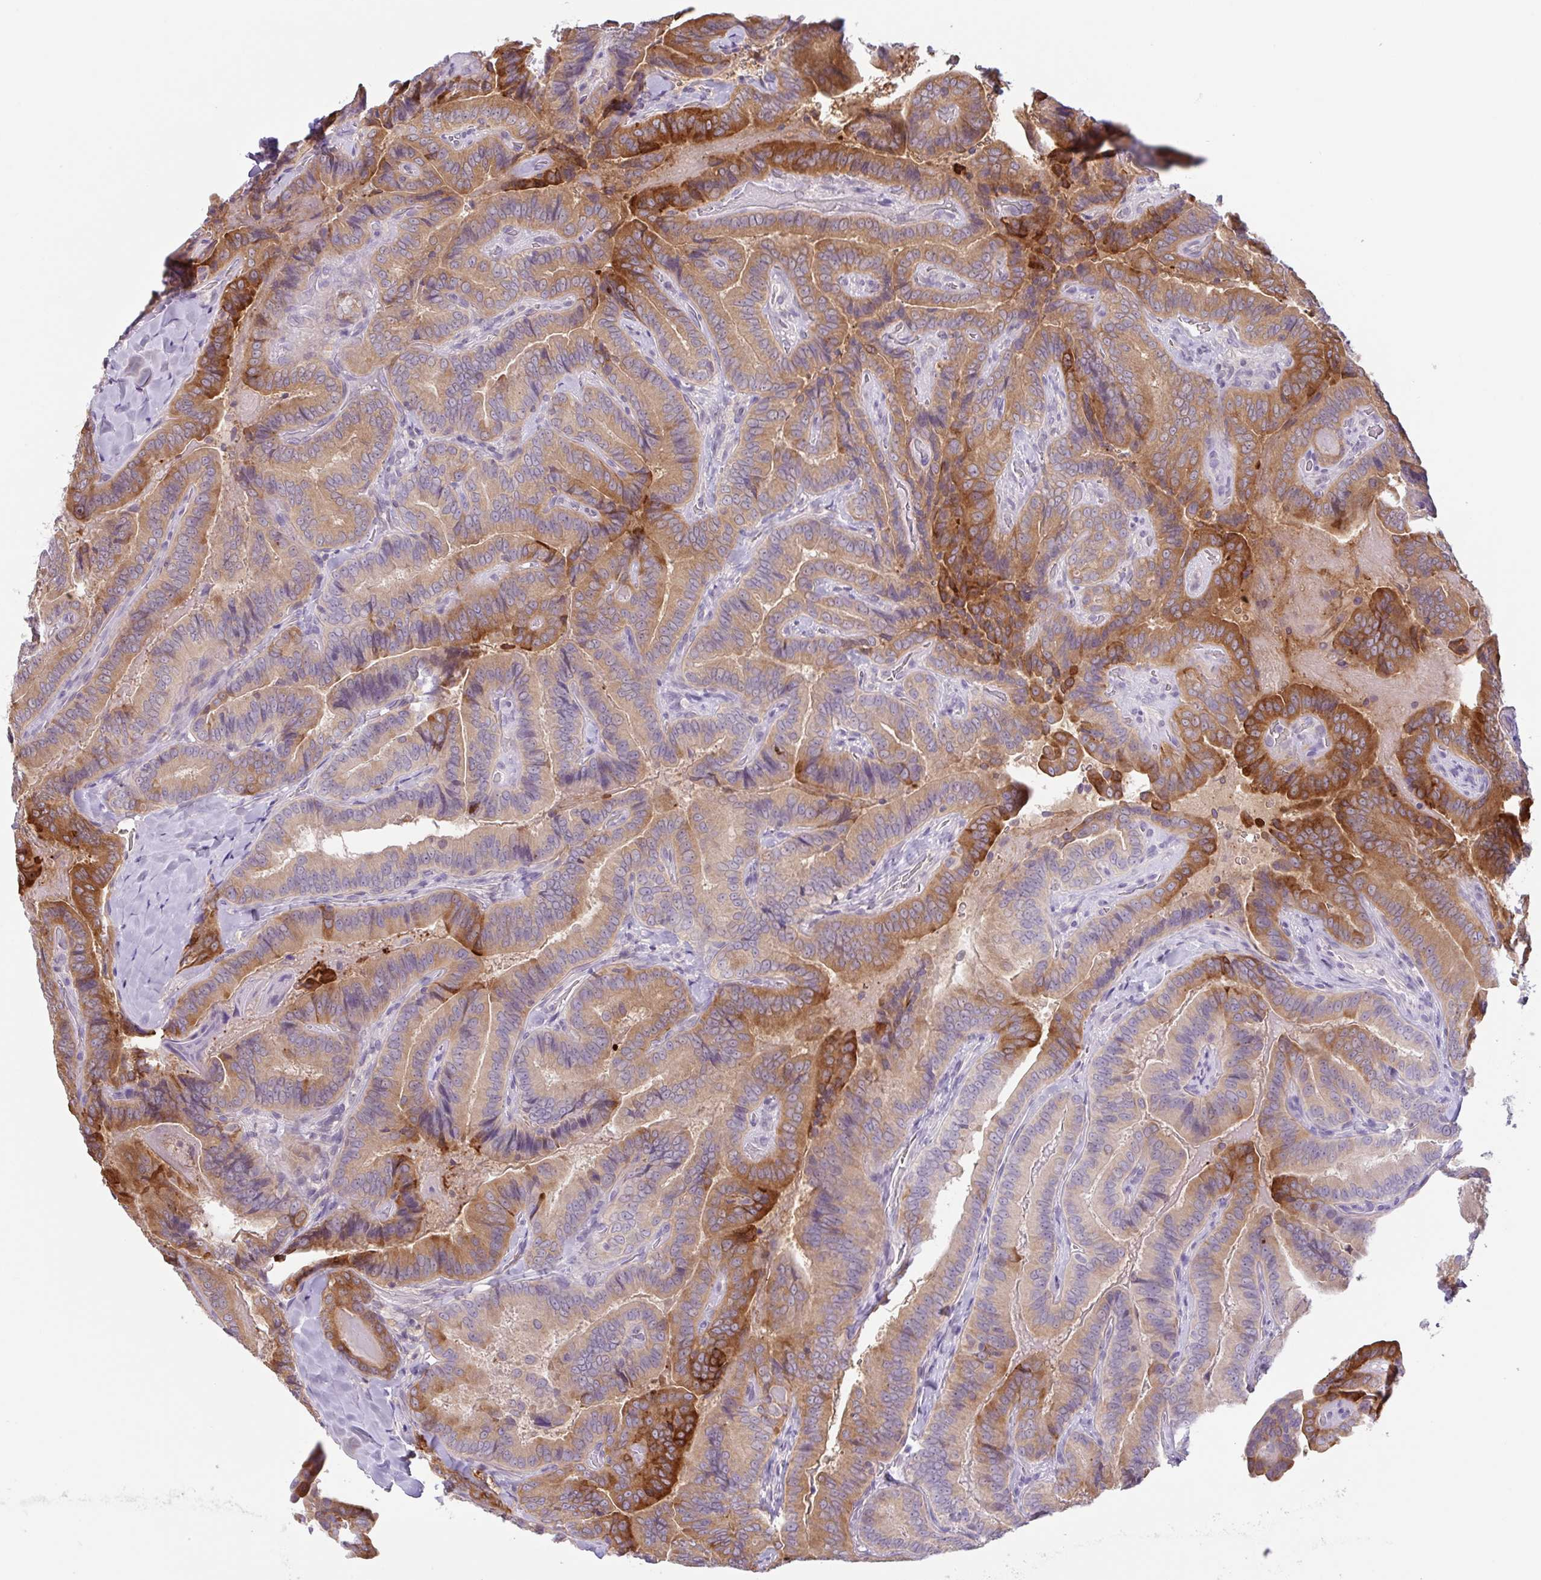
{"staining": {"intensity": "moderate", "quantity": ">75%", "location": "cytoplasmic/membranous"}, "tissue": "thyroid cancer", "cell_type": "Tumor cells", "image_type": "cancer", "snomed": [{"axis": "morphology", "description": "Papillary adenocarcinoma, NOS"}, {"axis": "topography", "description": "Thyroid gland"}], "caption": "High-power microscopy captured an IHC histopathology image of thyroid papillary adenocarcinoma, revealing moderate cytoplasmic/membranous staining in about >75% of tumor cells.", "gene": "CTSE", "patient": {"sex": "male", "age": 61}}